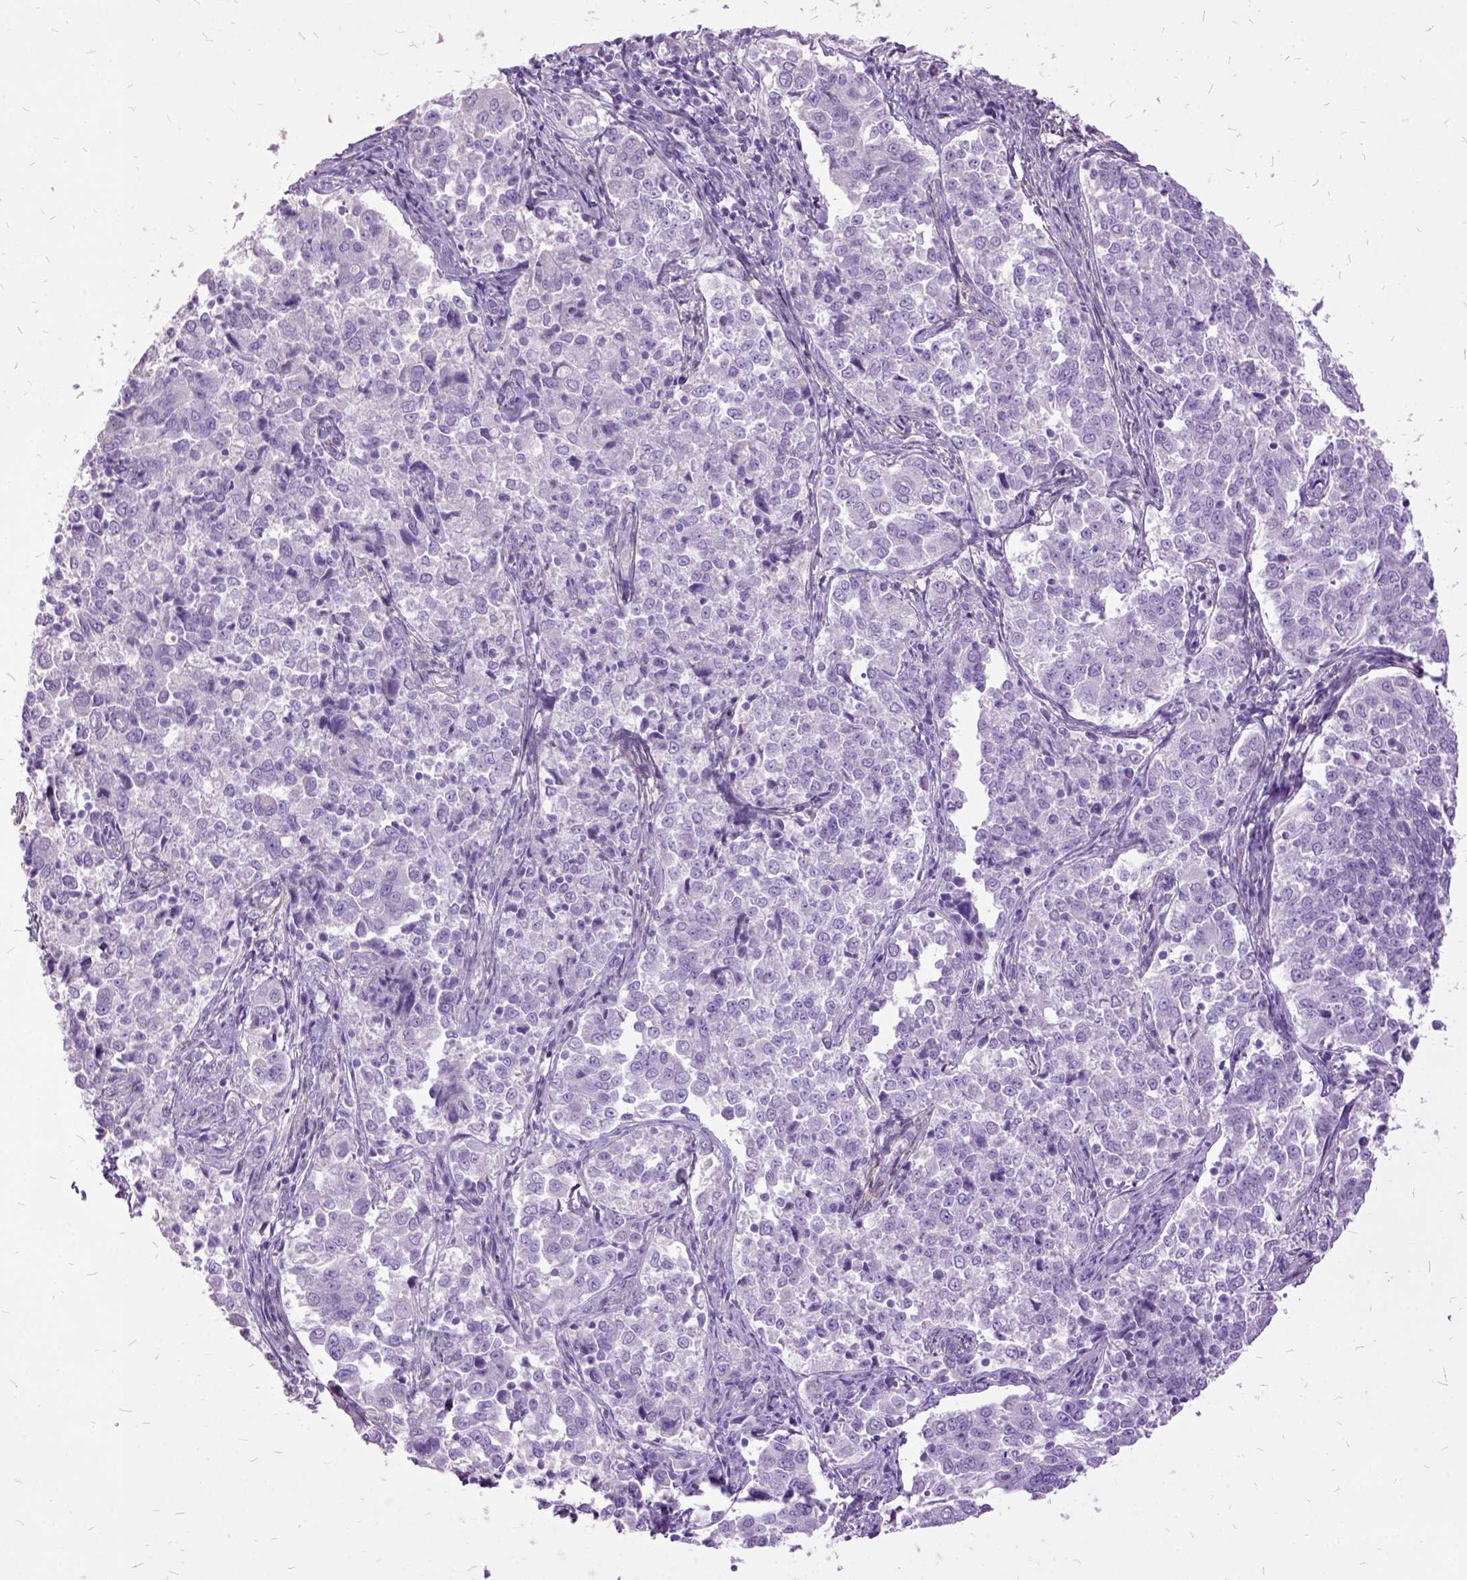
{"staining": {"intensity": "negative", "quantity": "none", "location": "none"}, "tissue": "endometrial cancer", "cell_type": "Tumor cells", "image_type": "cancer", "snomed": [{"axis": "morphology", "description": "Adenocarcinoma, NOS"}, {"axis": "topography", "description": "Endometrium"}], "caption": "An immunohistochemistry image of endometrial cancer (adenocarcinoma) is shown. There is no staining in tumor cells of endometrial cancer (adenocarcinoma).", "gene": "MME", "patient": {"sex": "female", "age": 43}}